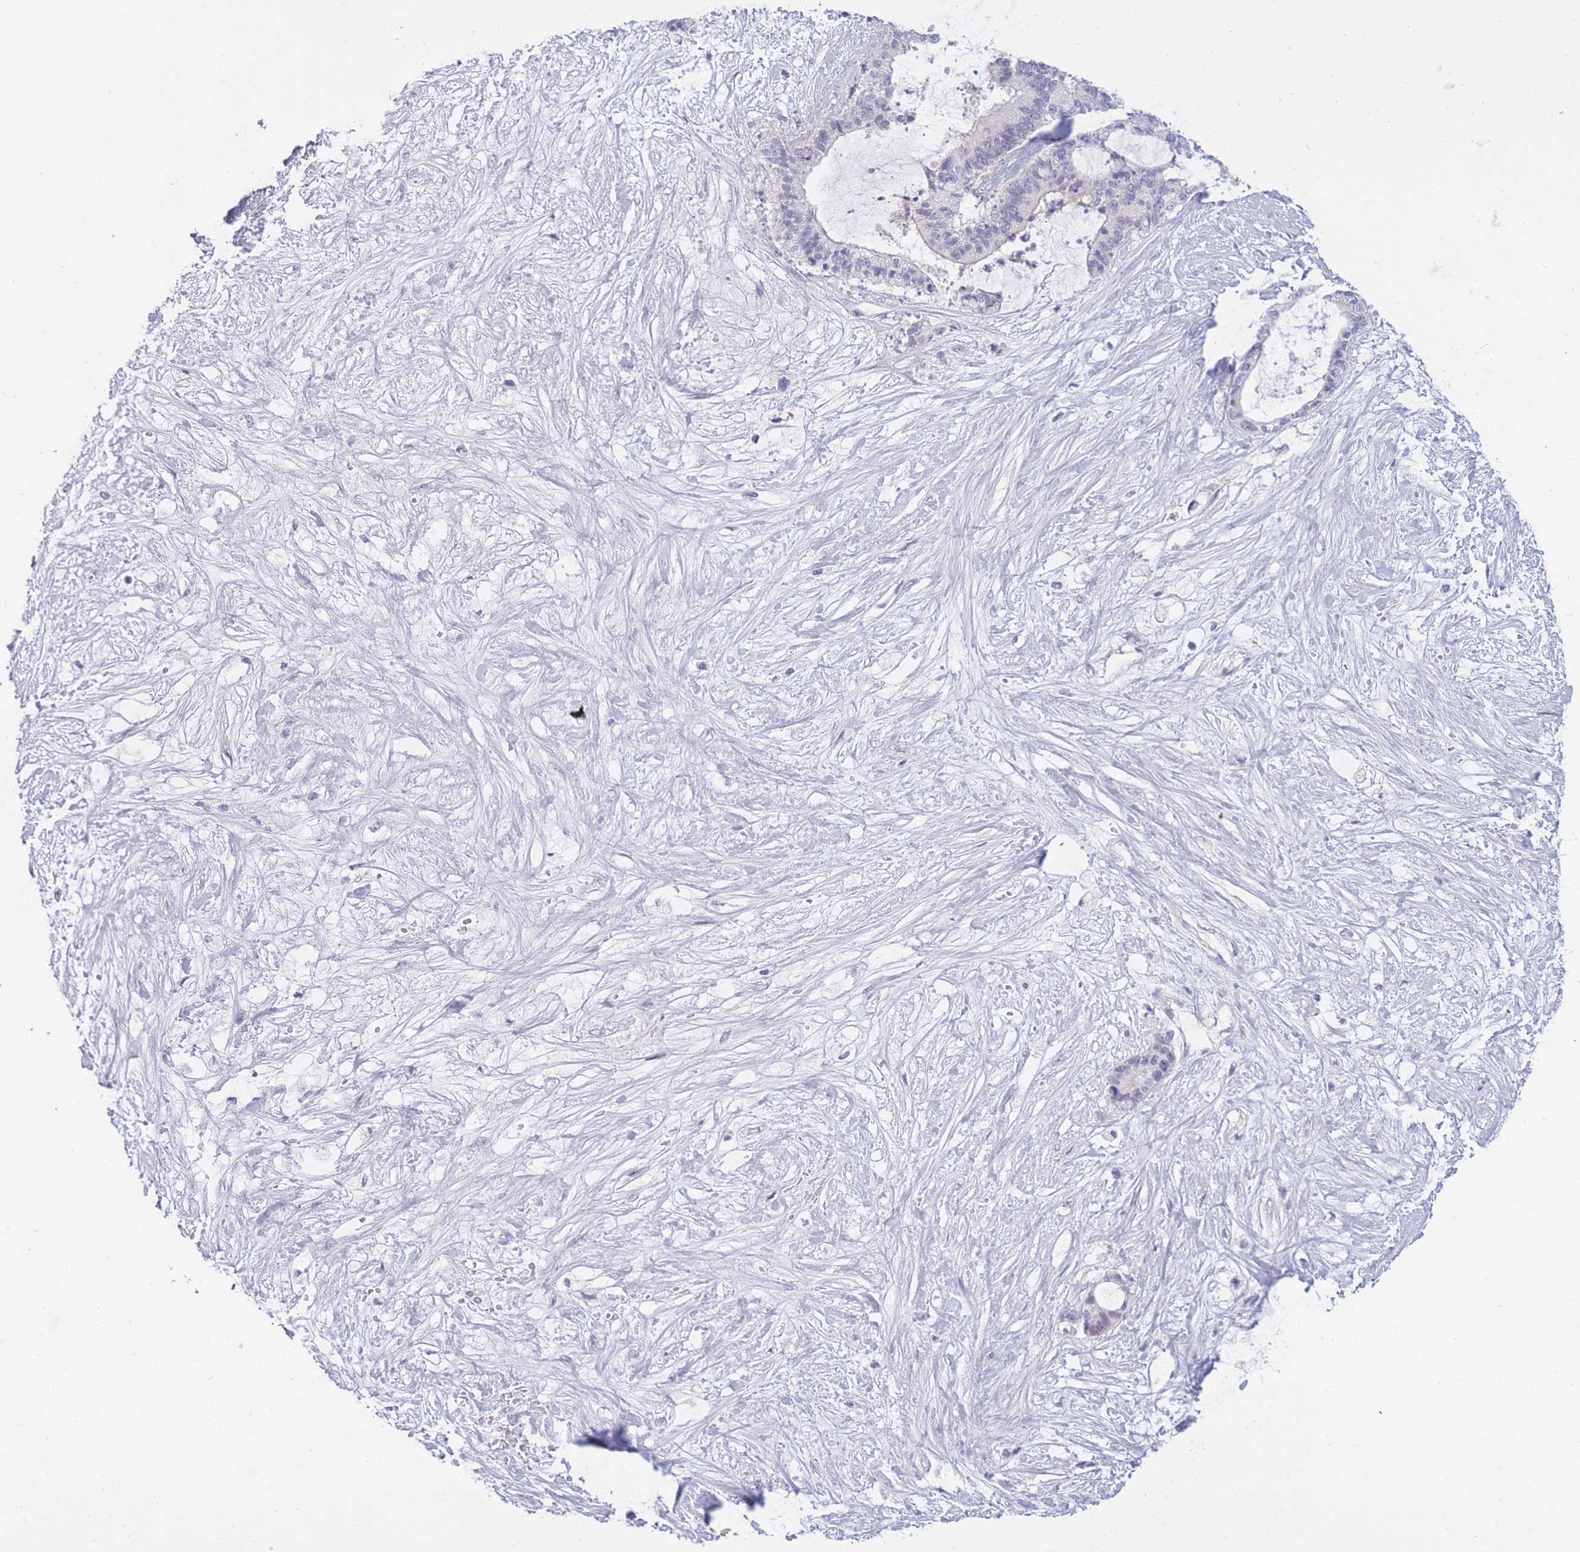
{"staining": {"intensity": "negative", "quantity": "none", "location": "none"}, "tissue": "liver cancer", "cell_type": "Tumor cells", "image_type": "cancer", "snomed": [{"axis": "morphology", "description": "Normal tissue, NOS"}, {"axis": "morphology", "description": "Cholangiocarcinoma"}, {"axis": "topography", "description": "Liver"}, {"axis": "topography", "description": "Peripheral nerve tissue"}], "caption": "The image exhibits no staining of tumor cells in liver cholangiocarcinoma.", "gene": "PRR23B", "patient": {"sex": "female", "age": 73}}